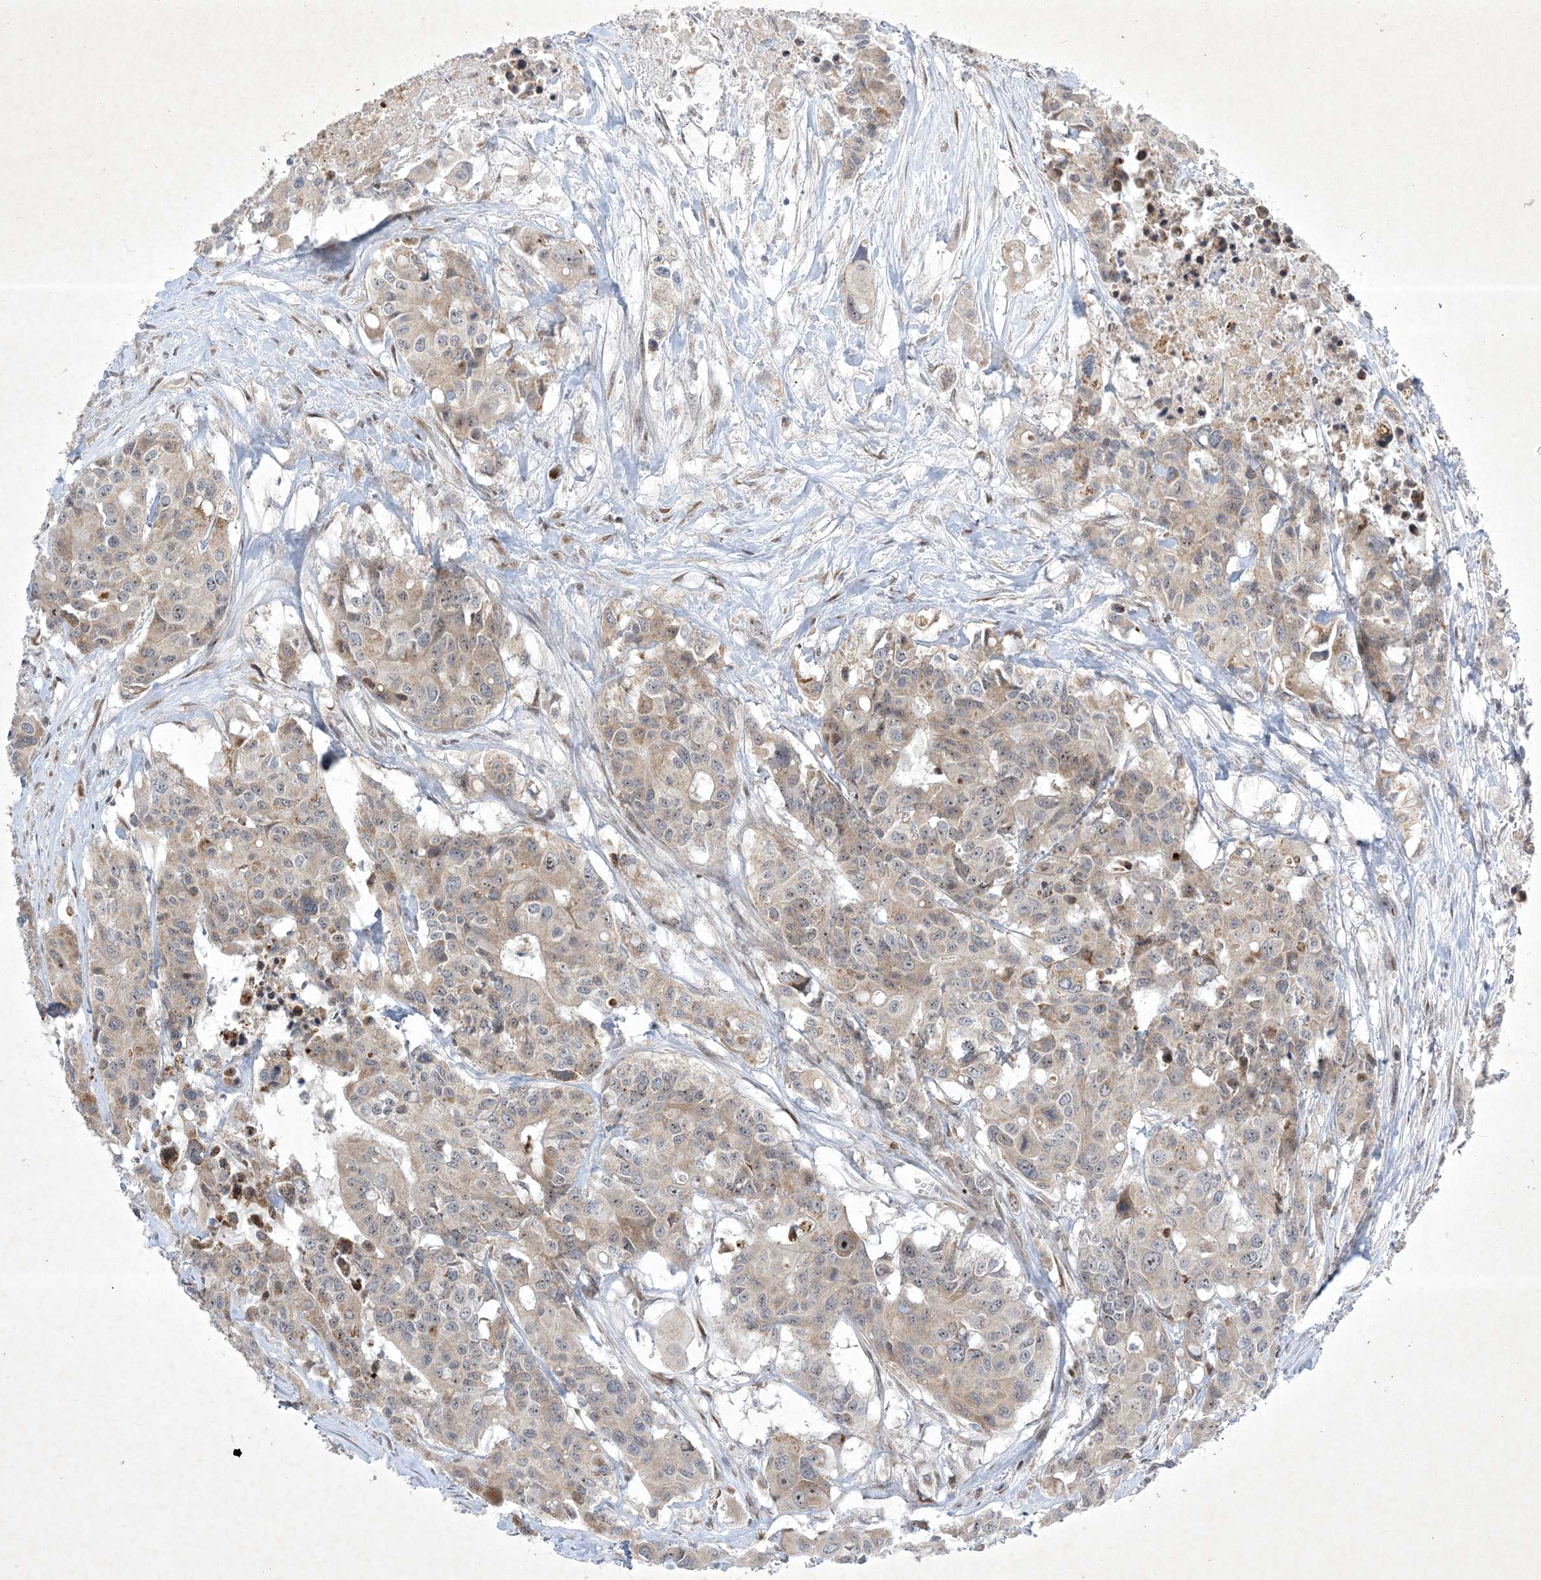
{"staining": {"intensity": "weak", "quantity": "<25%", "location": "cytoplasmic/membranous"}, "tissue": "colorectal cancer", "cell_type": "Tumor cells", "image_type": "cancer", "snomed": [{"axis": "morphology", "description": "Adenocarcinoma, NOS"}, {"axis": "topography", "description": "Colon"}], "caption": "Colorectal adenocarcinoma stained for a protein using immunohistochemistry shows no expression tumor cells.", "gene": "SOGA3", "patient": {"sex": "male", "age": 77}}